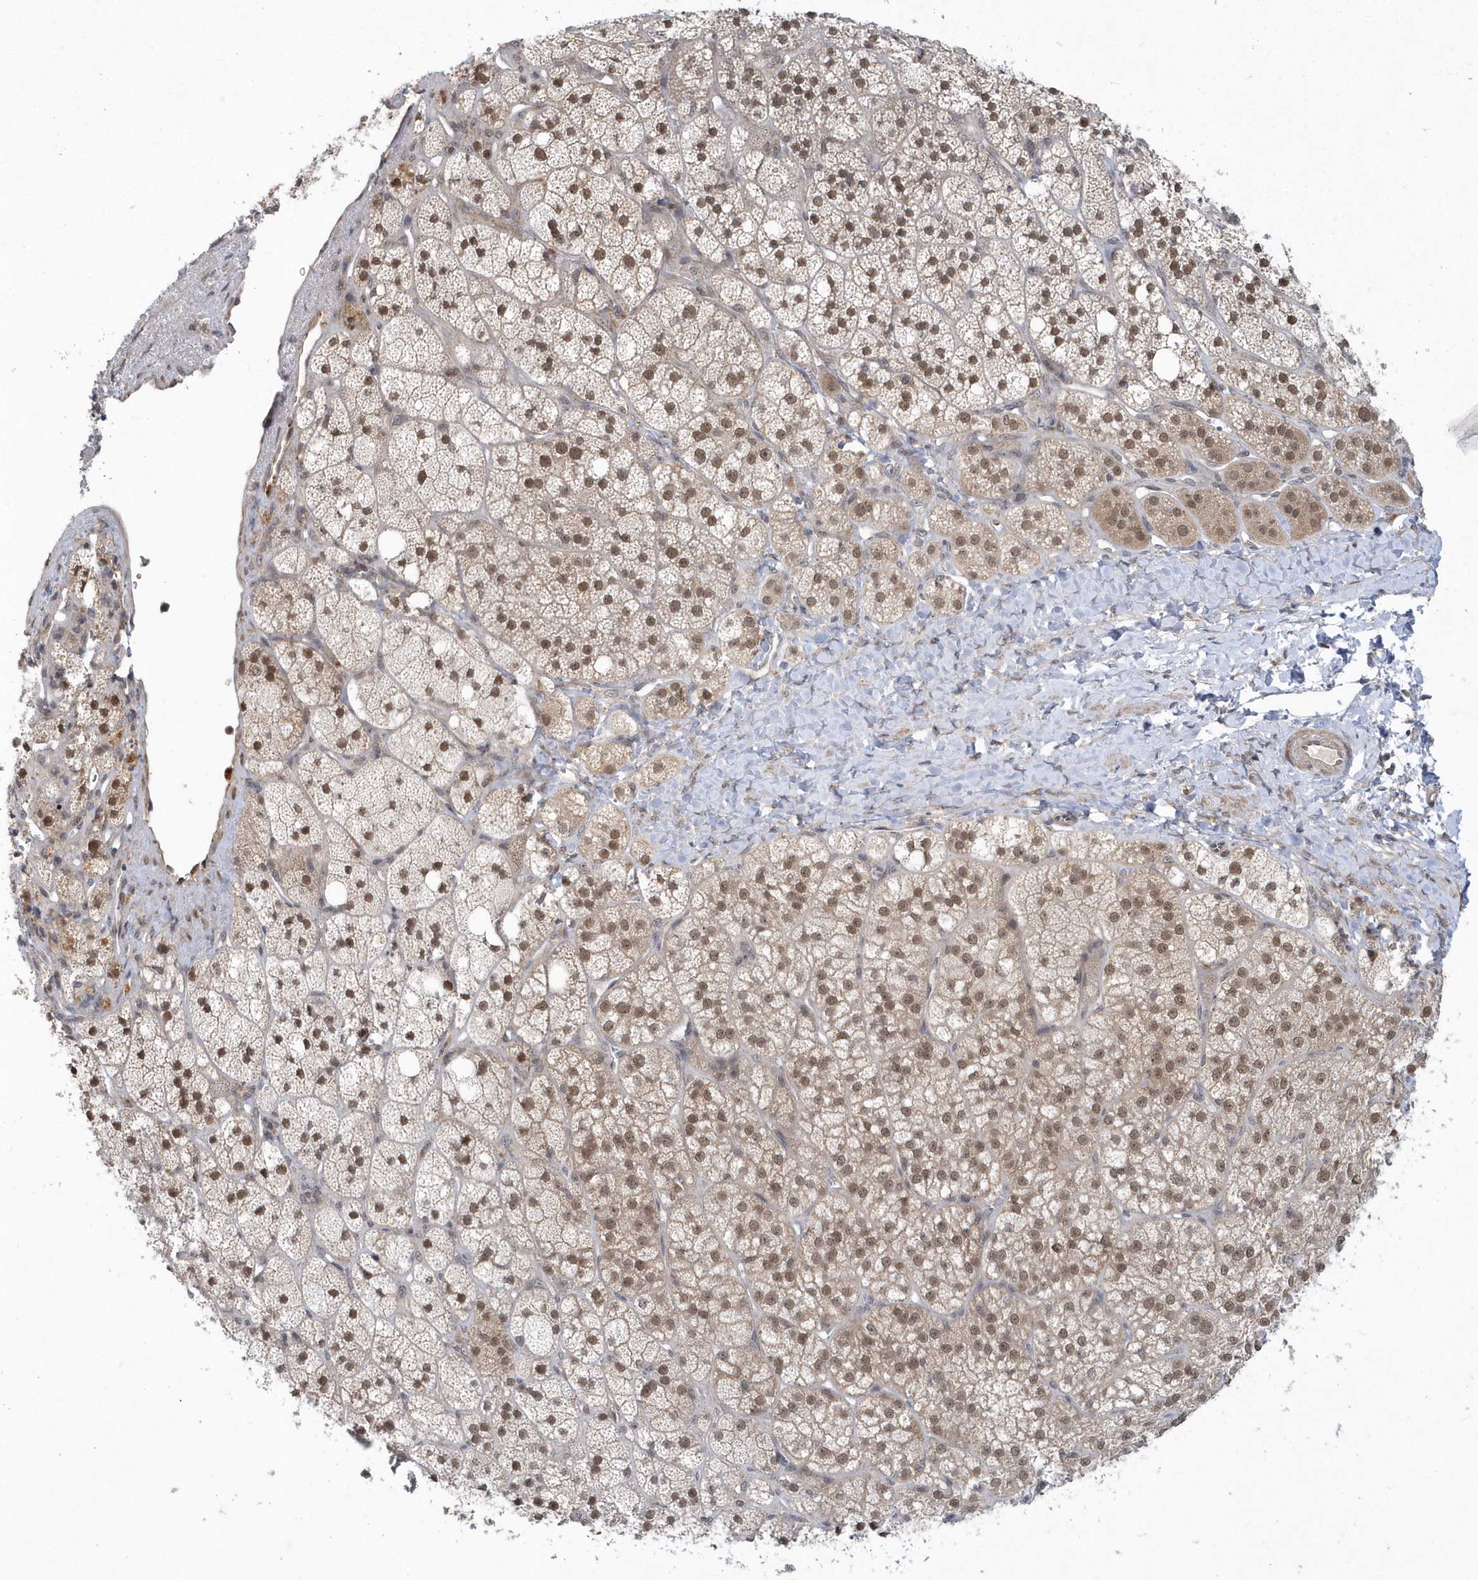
{"staining": {"intensity": "moderate", "quantity": ">75%", "location": "cytoplasmic/membranous,nuclear"}, "tissue": "adrenal gland", "cell_type": "Glandular cells", "image_type": "normal", "snomed": [{"axis": "morphology", "description": "Normal tissue, NOS"}, {"axis": "topography", "description": "Adrenal gland"}], "caption": "Immunohistochemical staining of benign adrenal gland reveals medium levels of moderate cytoplasmic/membranous,nuclear staining in about >75% of glandular cells. Using DAB (3,3'-diaminobenzidine) (brown) and hematoxylin (blue) stains, captured at high magnification using brightfield microscopy.", "gene": "MXI1", "patient": {"sex": "male", "age": 61}}